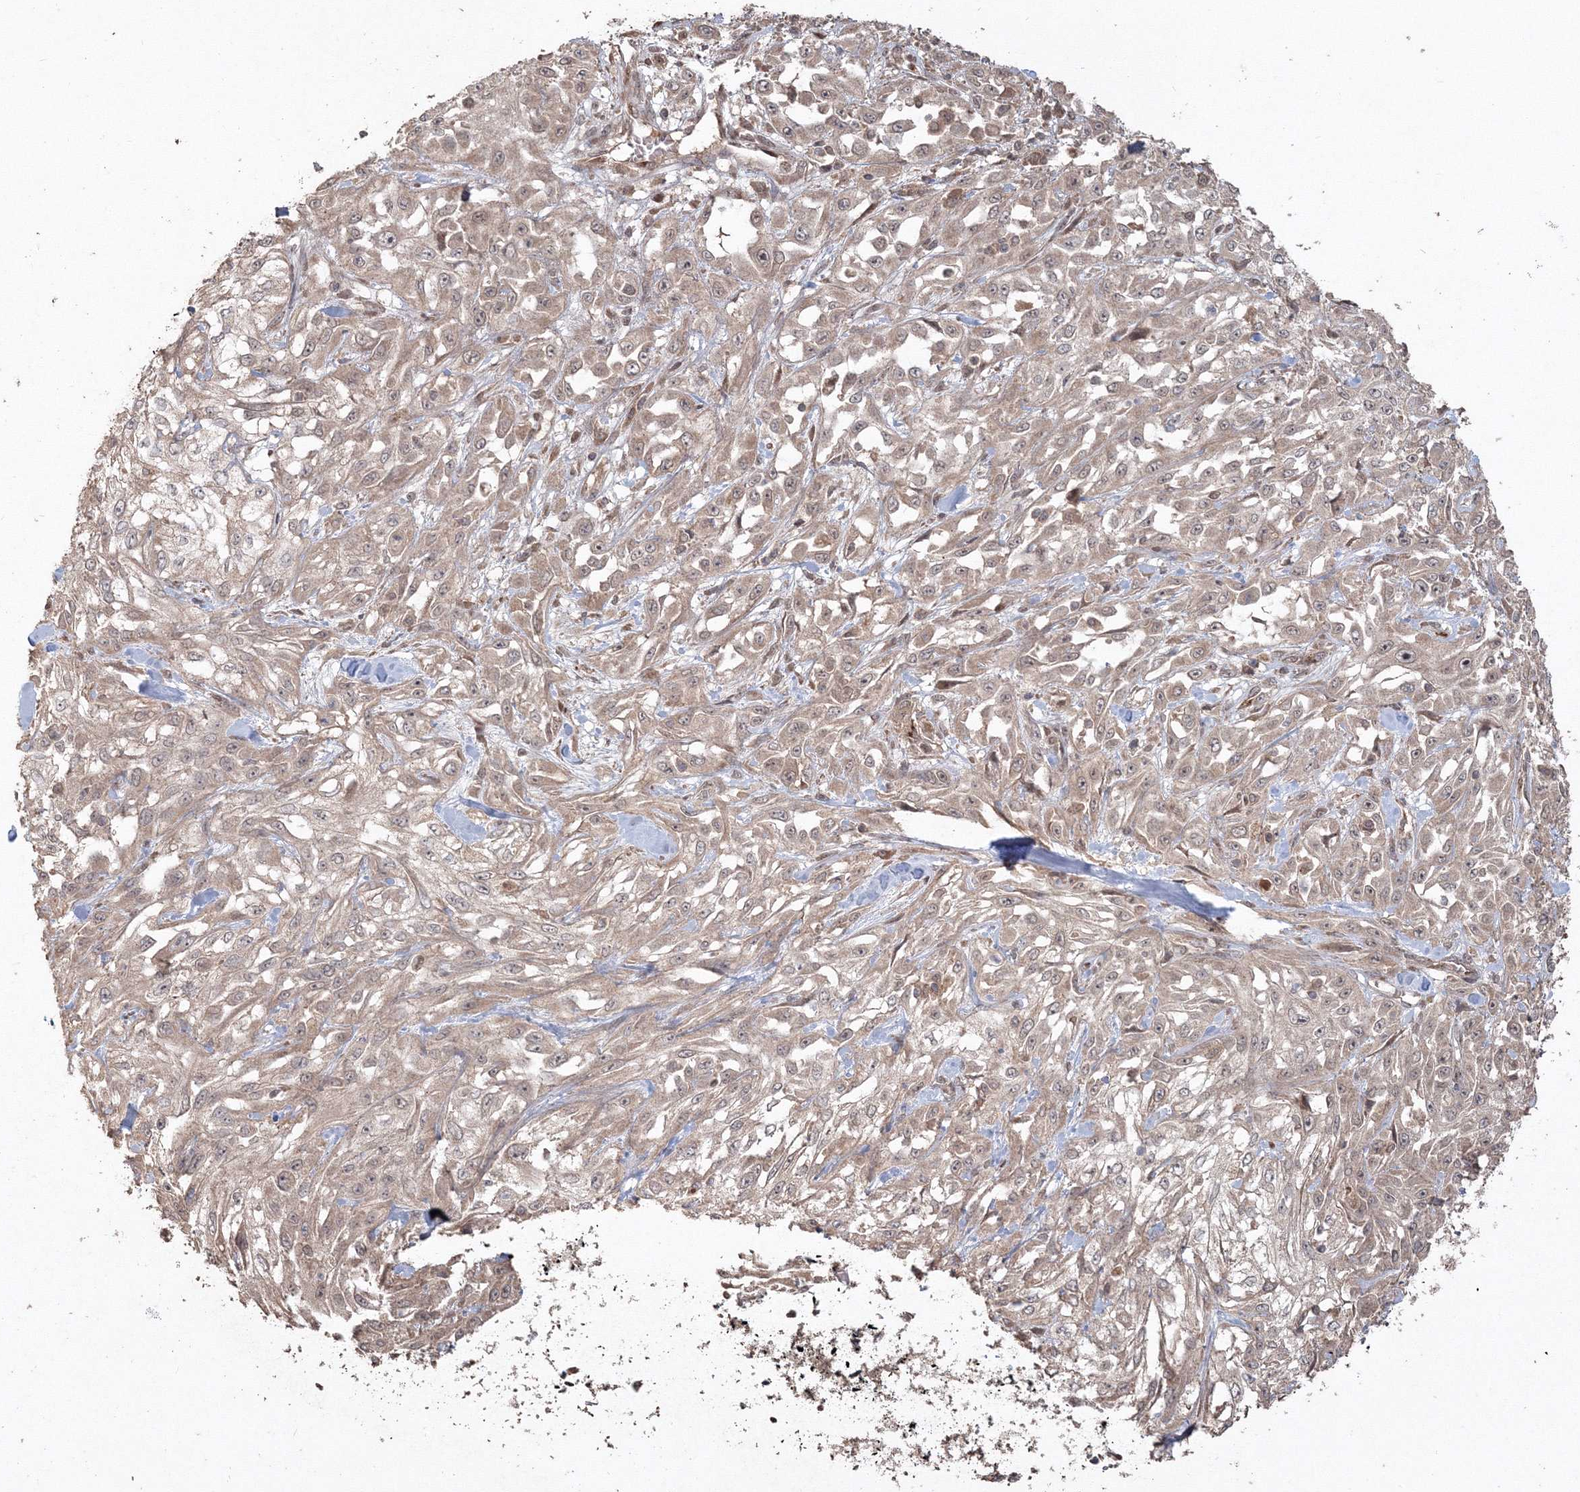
{"staining": {"intensity": "weak", "quantity": ">75%", "location": "cytoplasmic/membranous"}, "tissue": "skin cancer", "cell_type": "Tumor cells", "image_type": "cancer", "snomed": [{"axis": "morphology", "description": "Squamous cell carcinoma, NOS"}, {"axis": "morphology", "description": "Squamous cell carcinoma, metastatic, NOS"}, {"axis": "topography", "description": "Skin"}, {"axis": "topography", "description": "Lymph node"}], "caption": "Immunohistochemistry (IHC) of human skin cancer exhibits low levels of weak cytoplasmic/membranous positivity in about >75% of tumor cells.", "gene": "ANAPC16", "patient": {"sex": "male", "age": 75}}